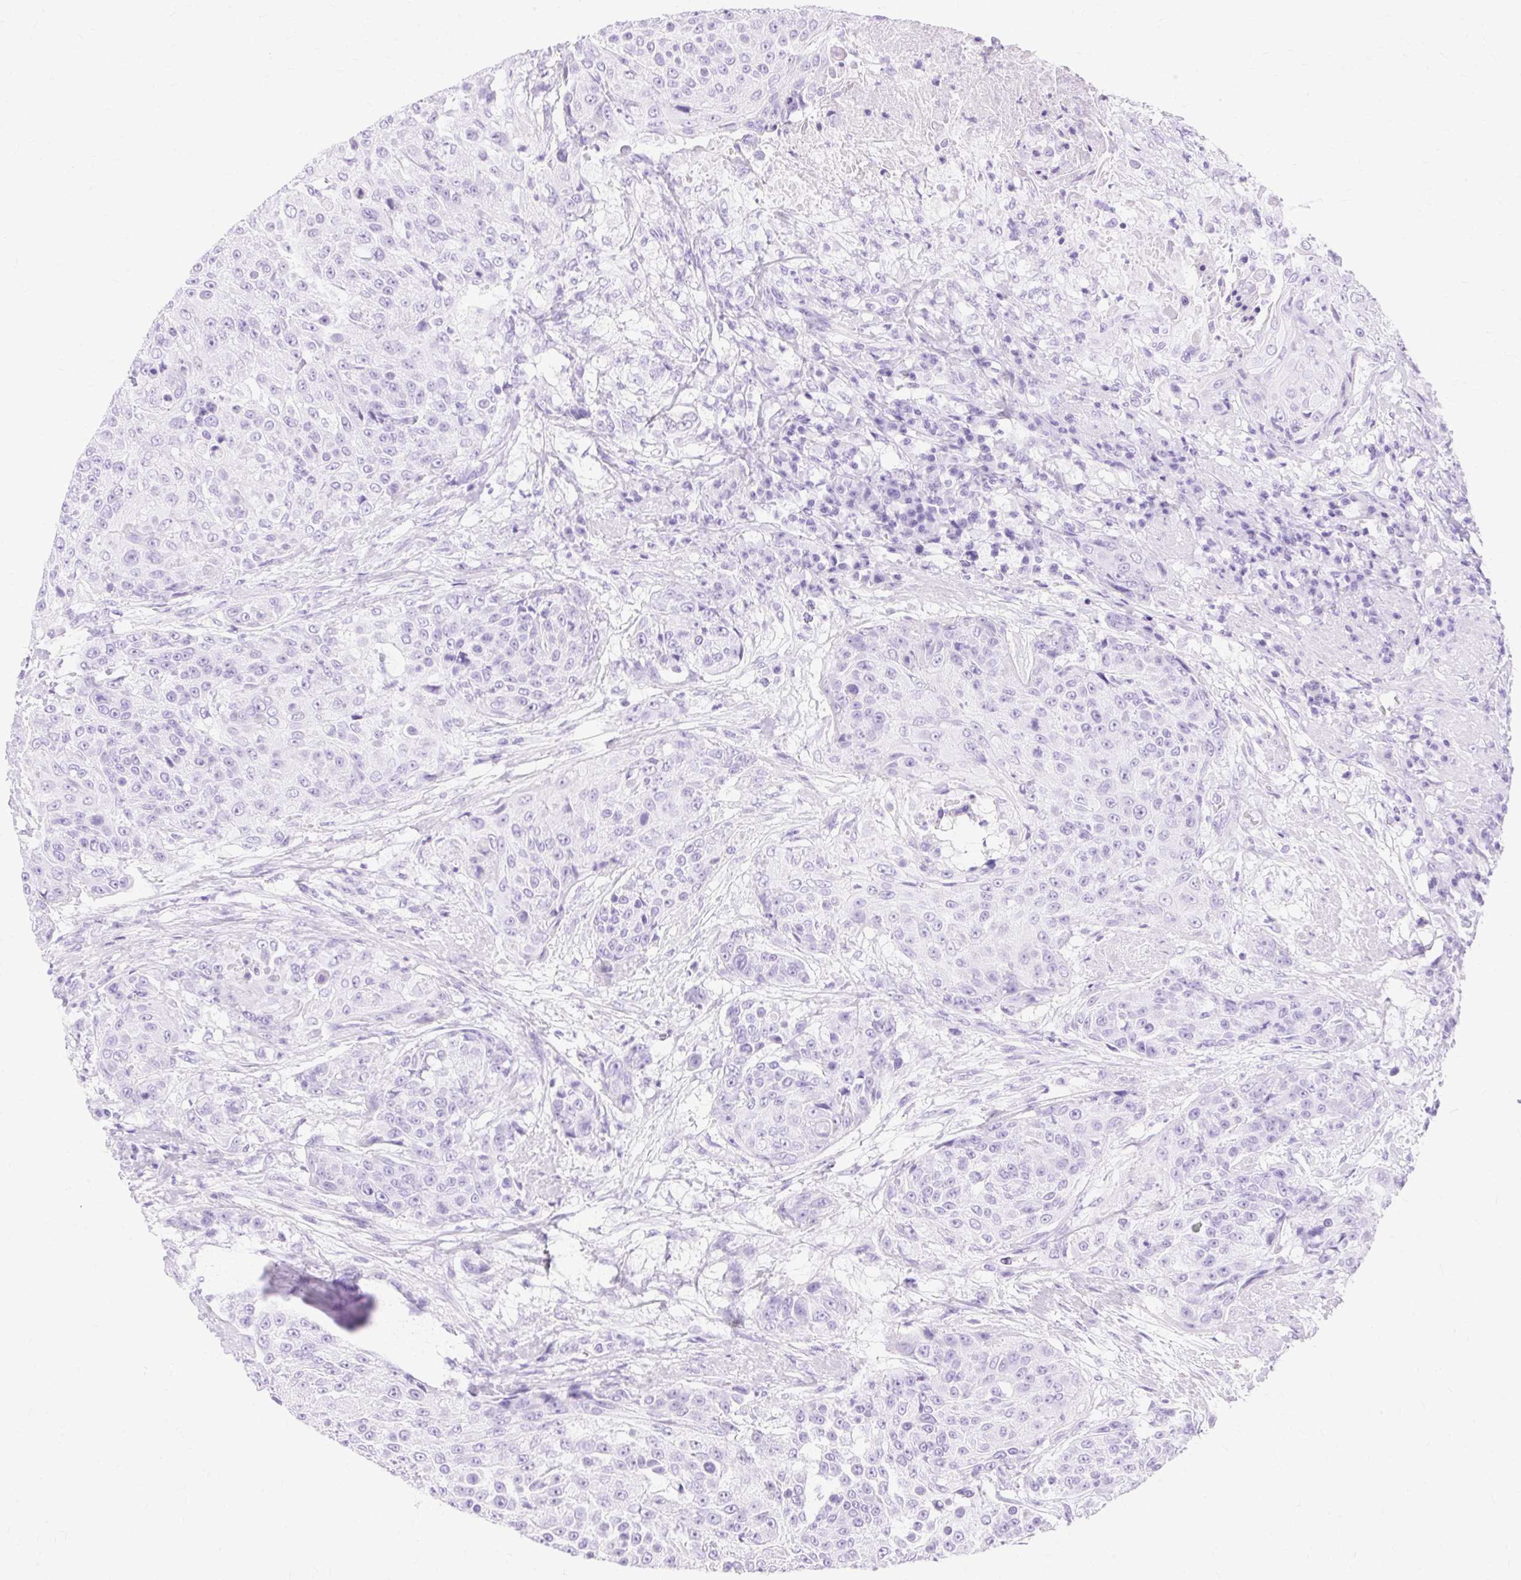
{"staining": {"intensity": "negative", "quantity": "none", "location": "none"}, "tissue": "urothelial cancer", "cell_type": "Tumor cells", "image_type": "cancer", "snomed": [{"axis": "morphology", "description": "Urothelial carcinoma, High grade"}, {"axis": "topography", "description": "Urinary bladder"}], "caption": "Photomicrograph shows no significant protein expression in tumor cells of urothelial carcinoma (high-grade). (DAB immunohistochemistry (IHC) visualized using brightfield microscopy, high magnification).", "gene": "MBP", "patient": {"sex": "female", "age": 63}}